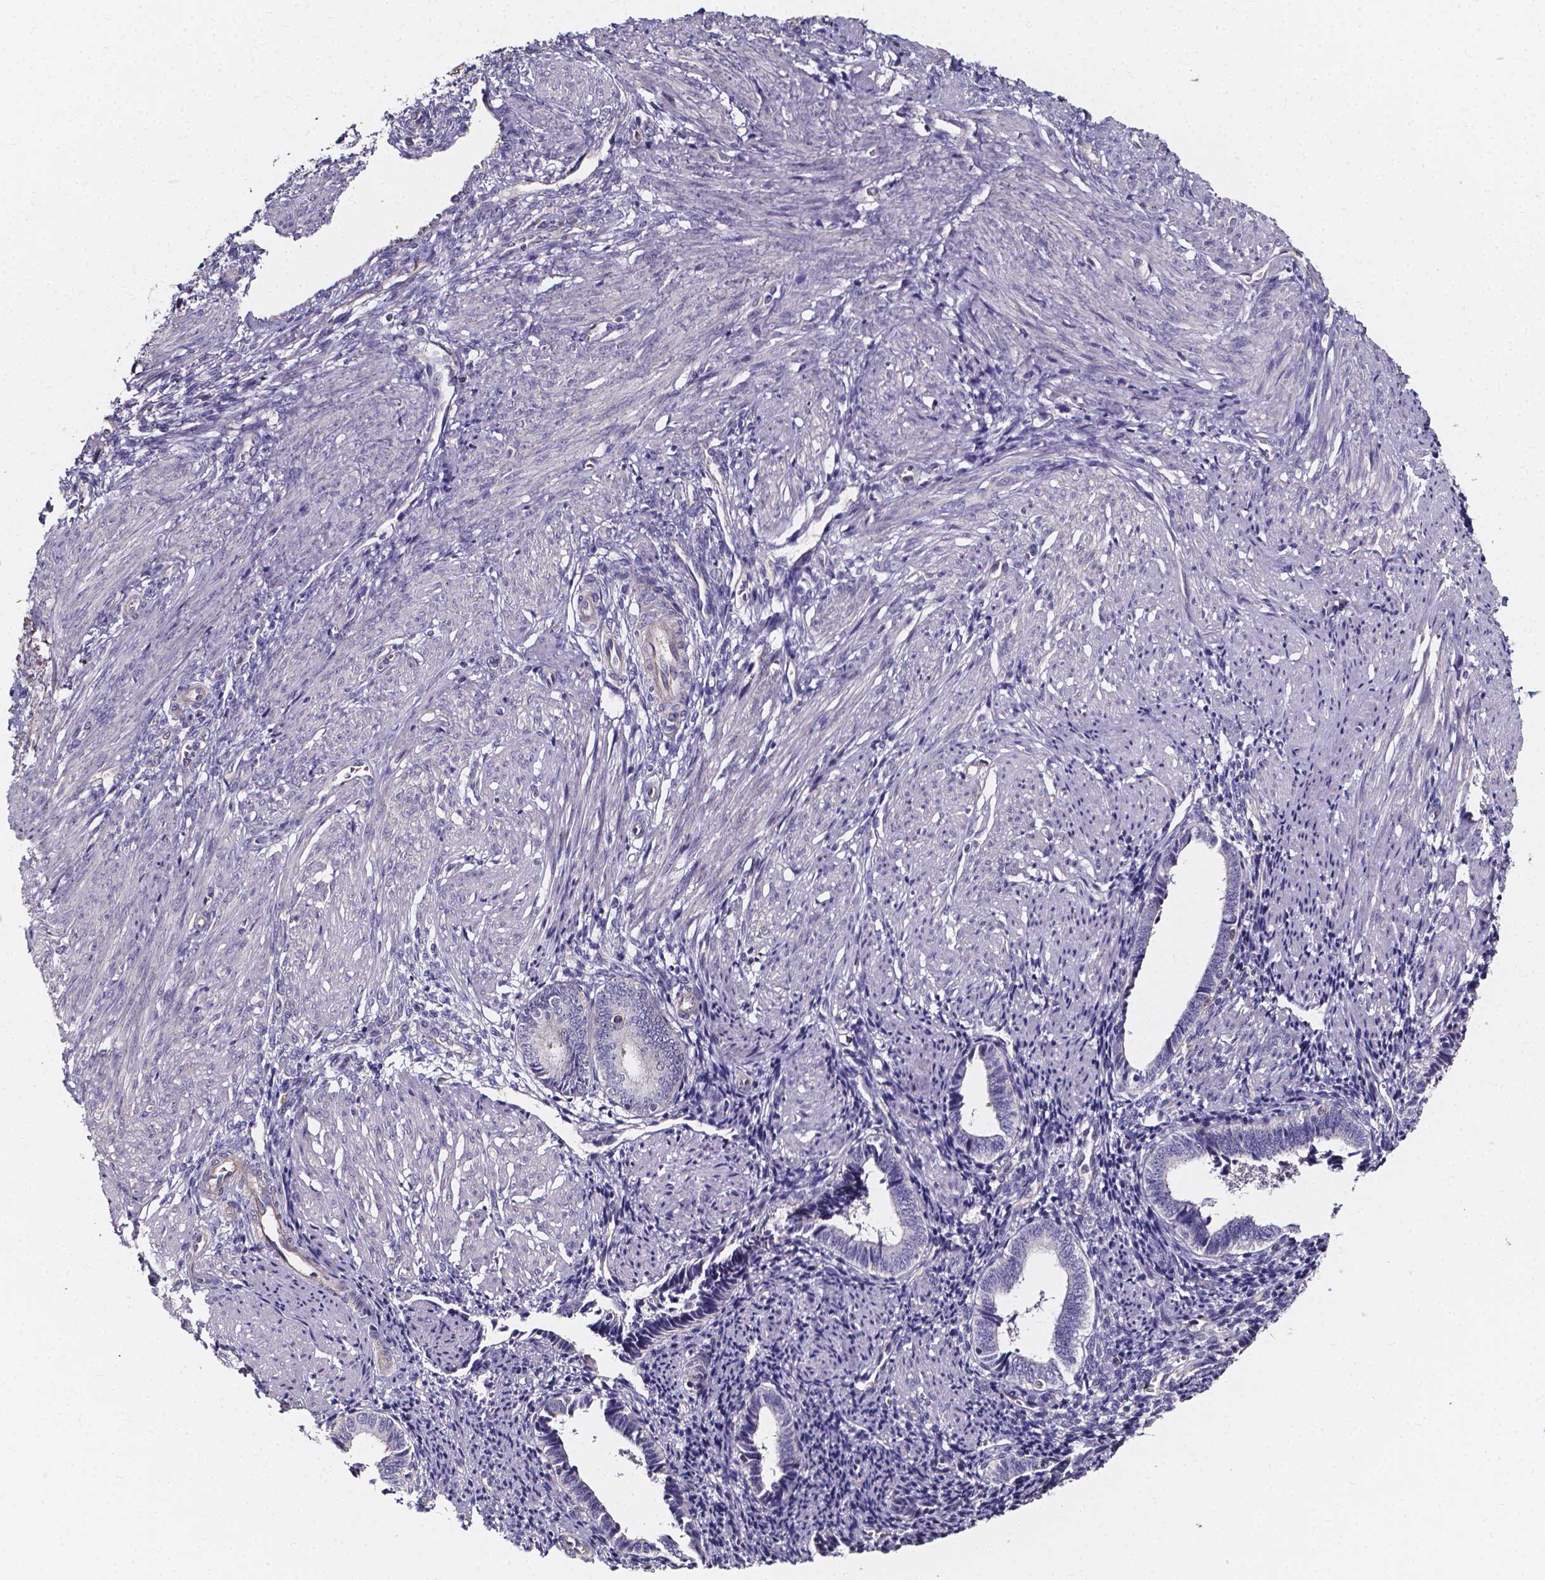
{"staining": {"intensity": "negative", "quantity": "none", "location": "none"}, "tissue": "endometrium", "cell_type": "Cells in endometrial stroma", "image_type": "normal", "snomed": [{"axis": "morphology", "description": "Normal tissue, NOS"}, {"axis": "topography", "description": "Endometrium"}], "caption": "Immunohistochemistry of normal endometrium shows no positivity in cells in endometrial stroma. (Immunohistochemistry, brightfield microscopy, high magnification).", "gene": "THEMIS", "patient": {"sex": "female", "age": 42}}